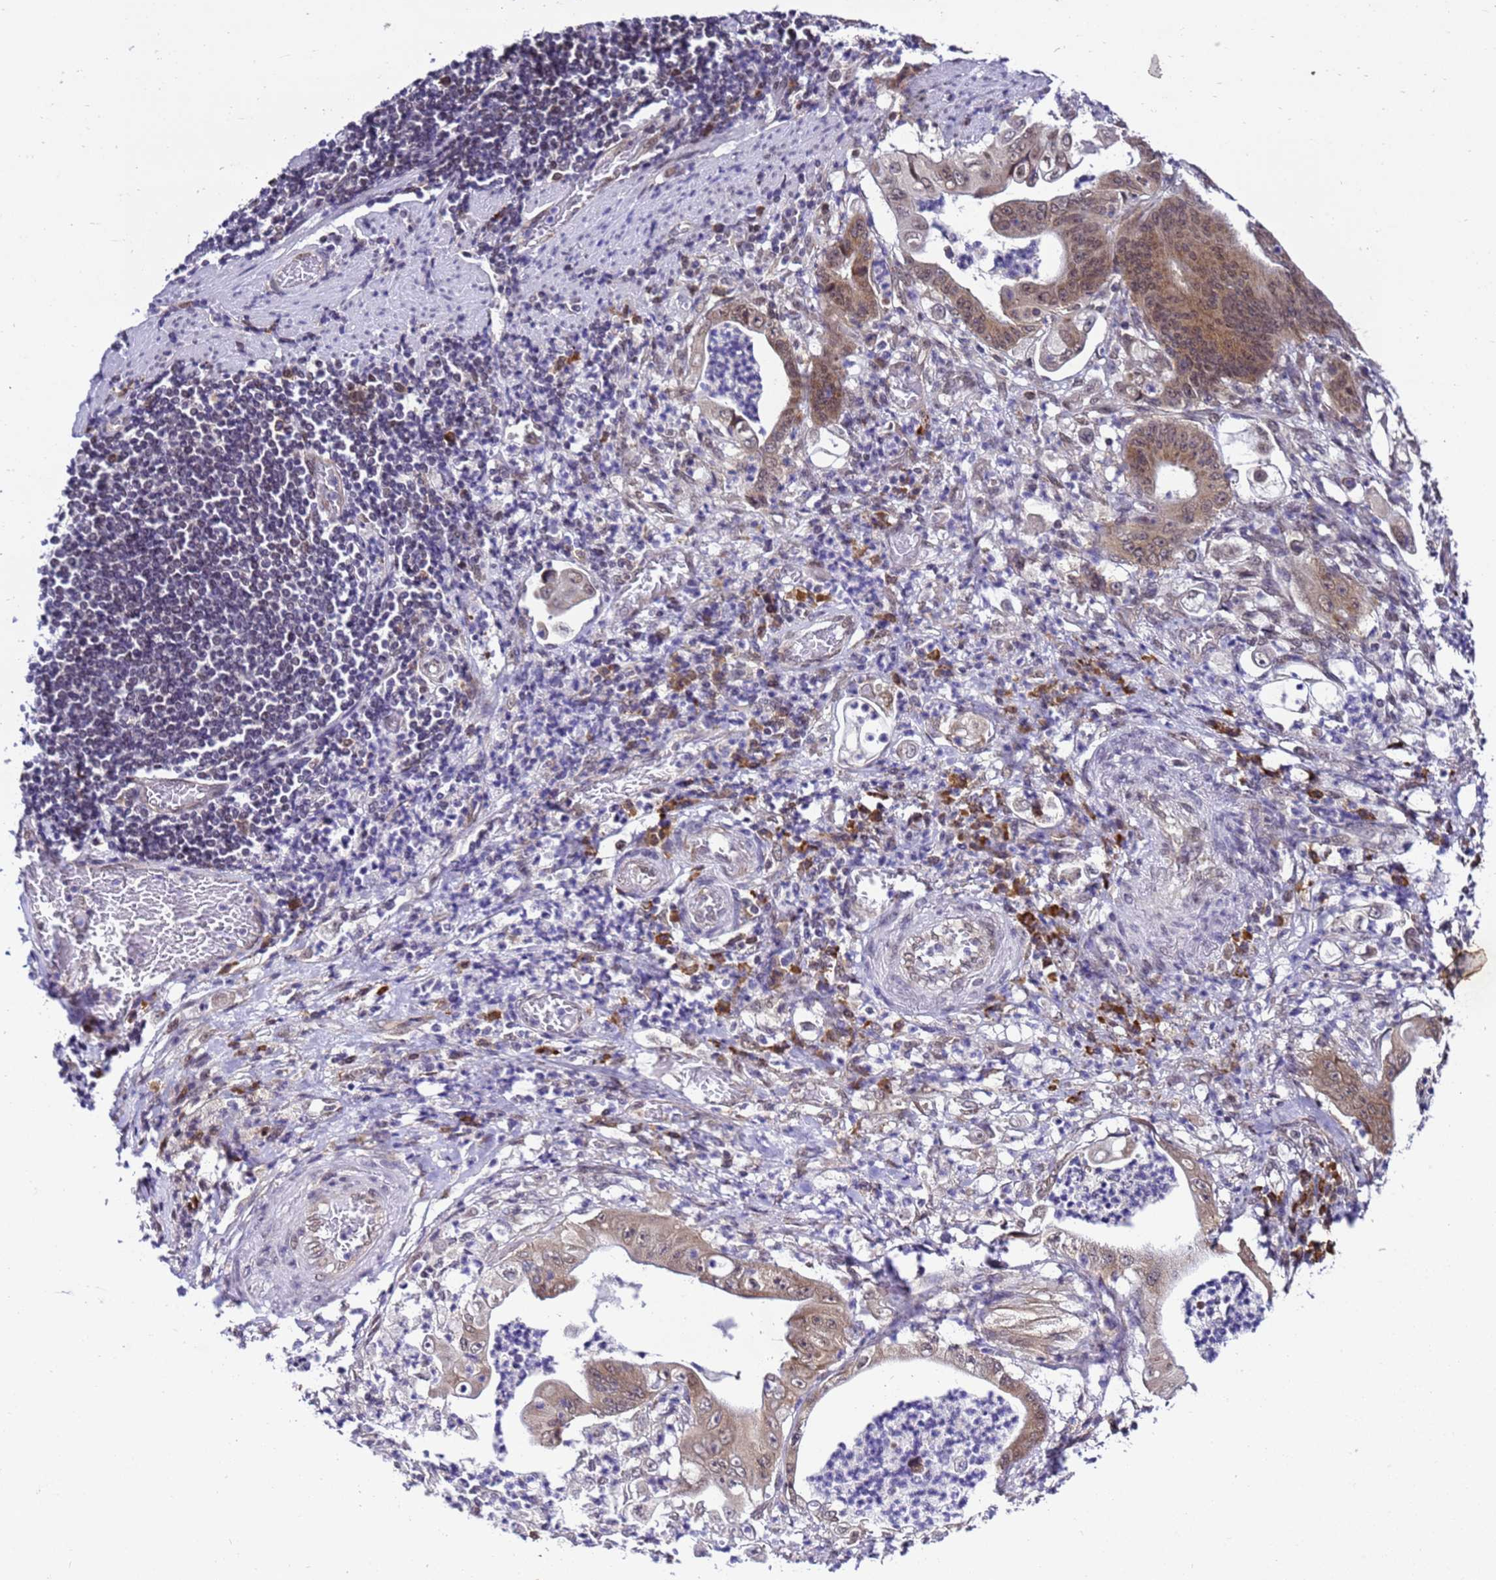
{"staining": {"intensity": "moderate", "quantity": ">75%", "location": "cytoplasmic/membranous"}, "tissue": "stomach cancer", "cell_type": "Tumor cells", "image_type": "cancer", "snomed": [{"axis": "morphology", "description": "Adenocarcinoma, NOS"}, {"axis": "topography", "description": "Stomach"}], "caption": "Immunohistochemical staining of stomach cancer (adenocarcinoma) exhibits moderate cytoplasmic/membranous protein expression in about >75% of tumor cells. The staining is performed using DAB brown chromogen to label protein expression. The nuclei are counter-stained blue using hematoxylin.", "gene": "SMN1", "patient": {"sex": "female", "age": 73}}